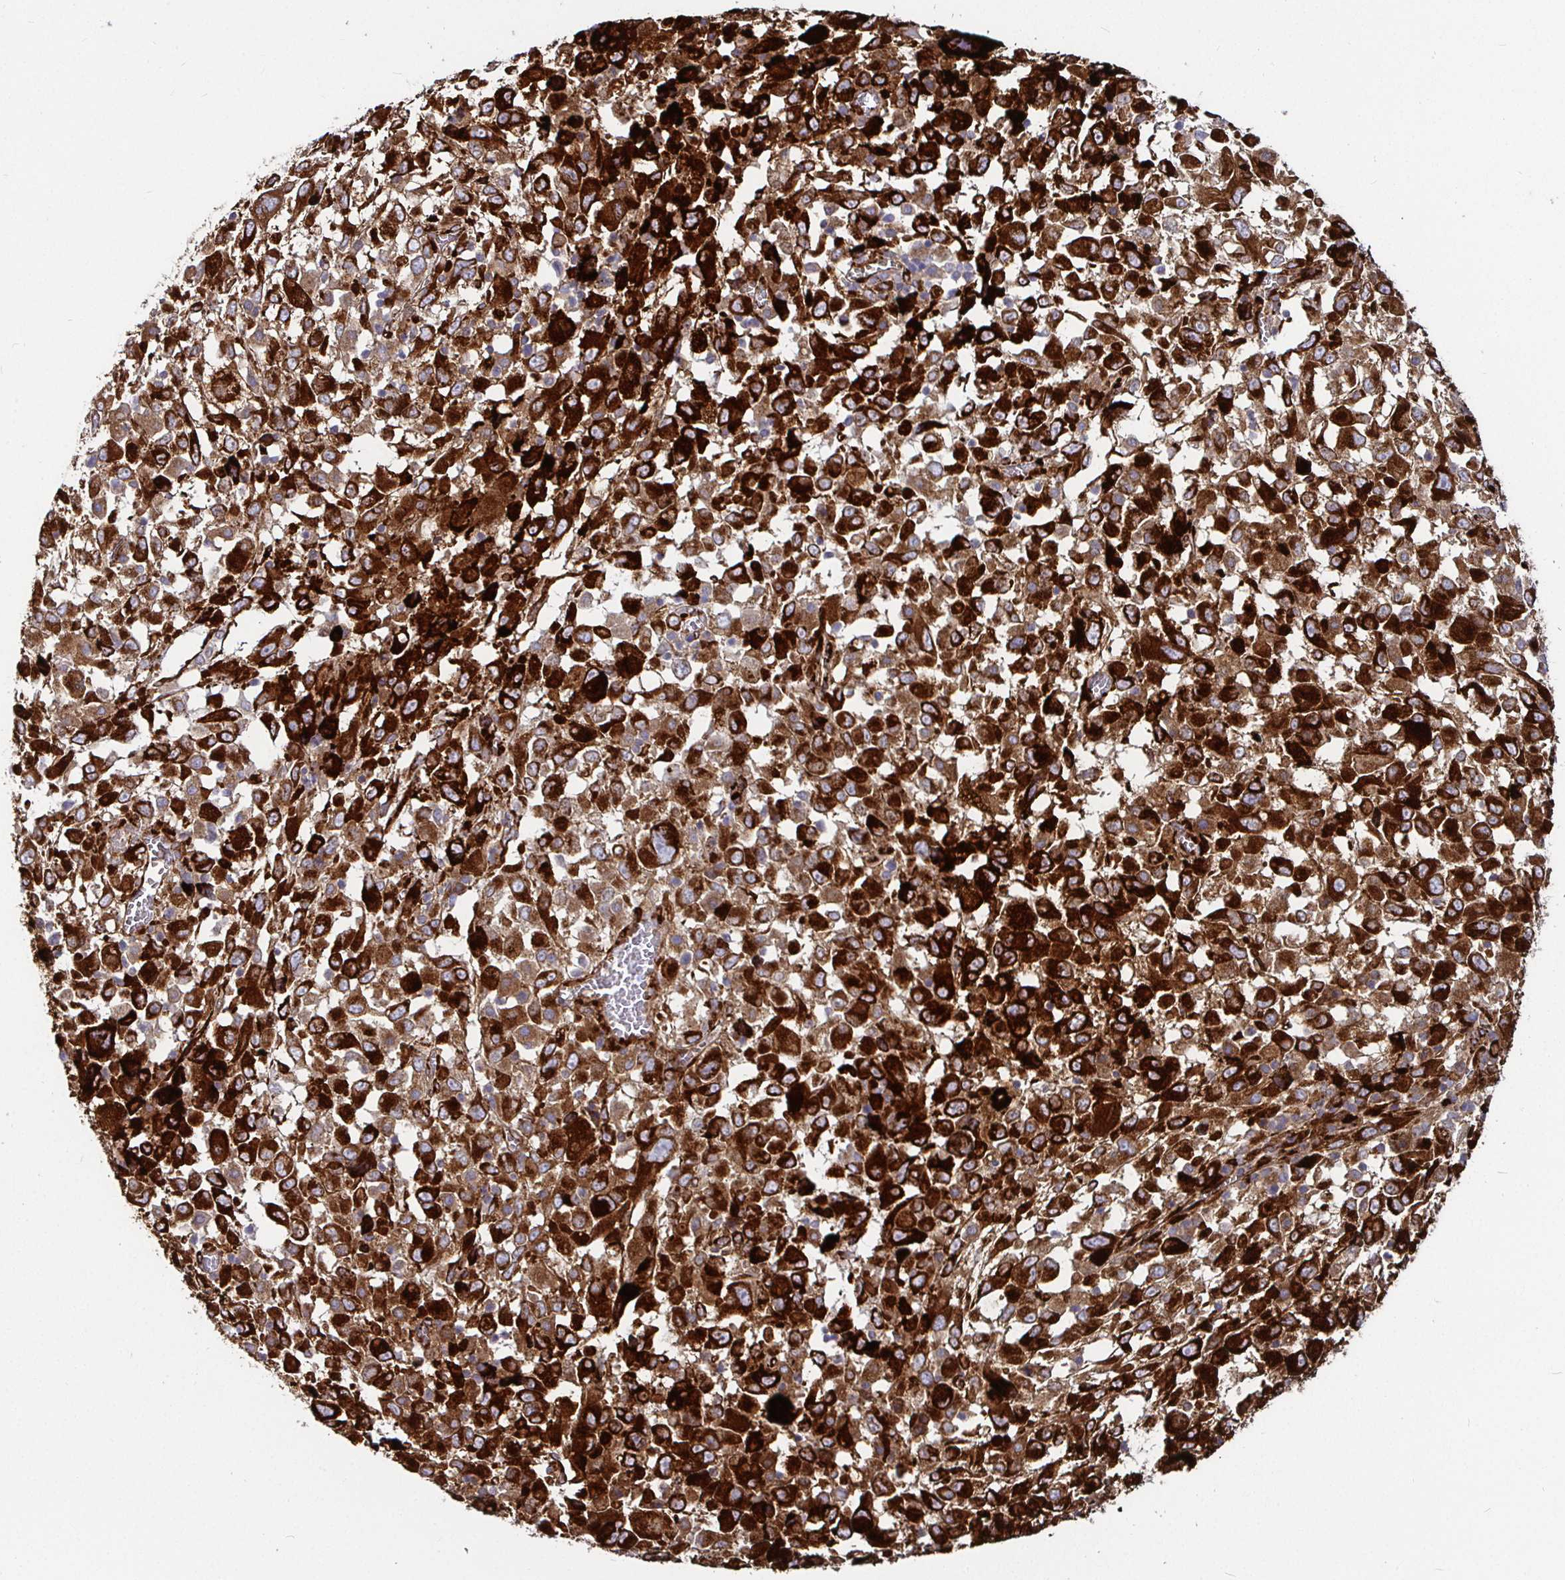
{"staining": {"intensity": "strong", "quantity": ">75%", "location": "cytoplasmic/membranous"}, "tissue": "melanoma", "cell_type": "Tumor cells", "image_type": "cancer", "snomed": [{"axis": "morphology", "description": "Malignant melanoma, Metastatic site"}, {"axis": "topography", "description": "Soft tissue"}], "caption": "This micrograph shows melanoma stained with IHC to label a protein in brown. The cytoplasmic/membranous of tumor cells show strong positivity for the protein. Nuclei are counter-stained blue.", "gene": "P4HA2", "patient": {"sex": "male", "age": 50}}